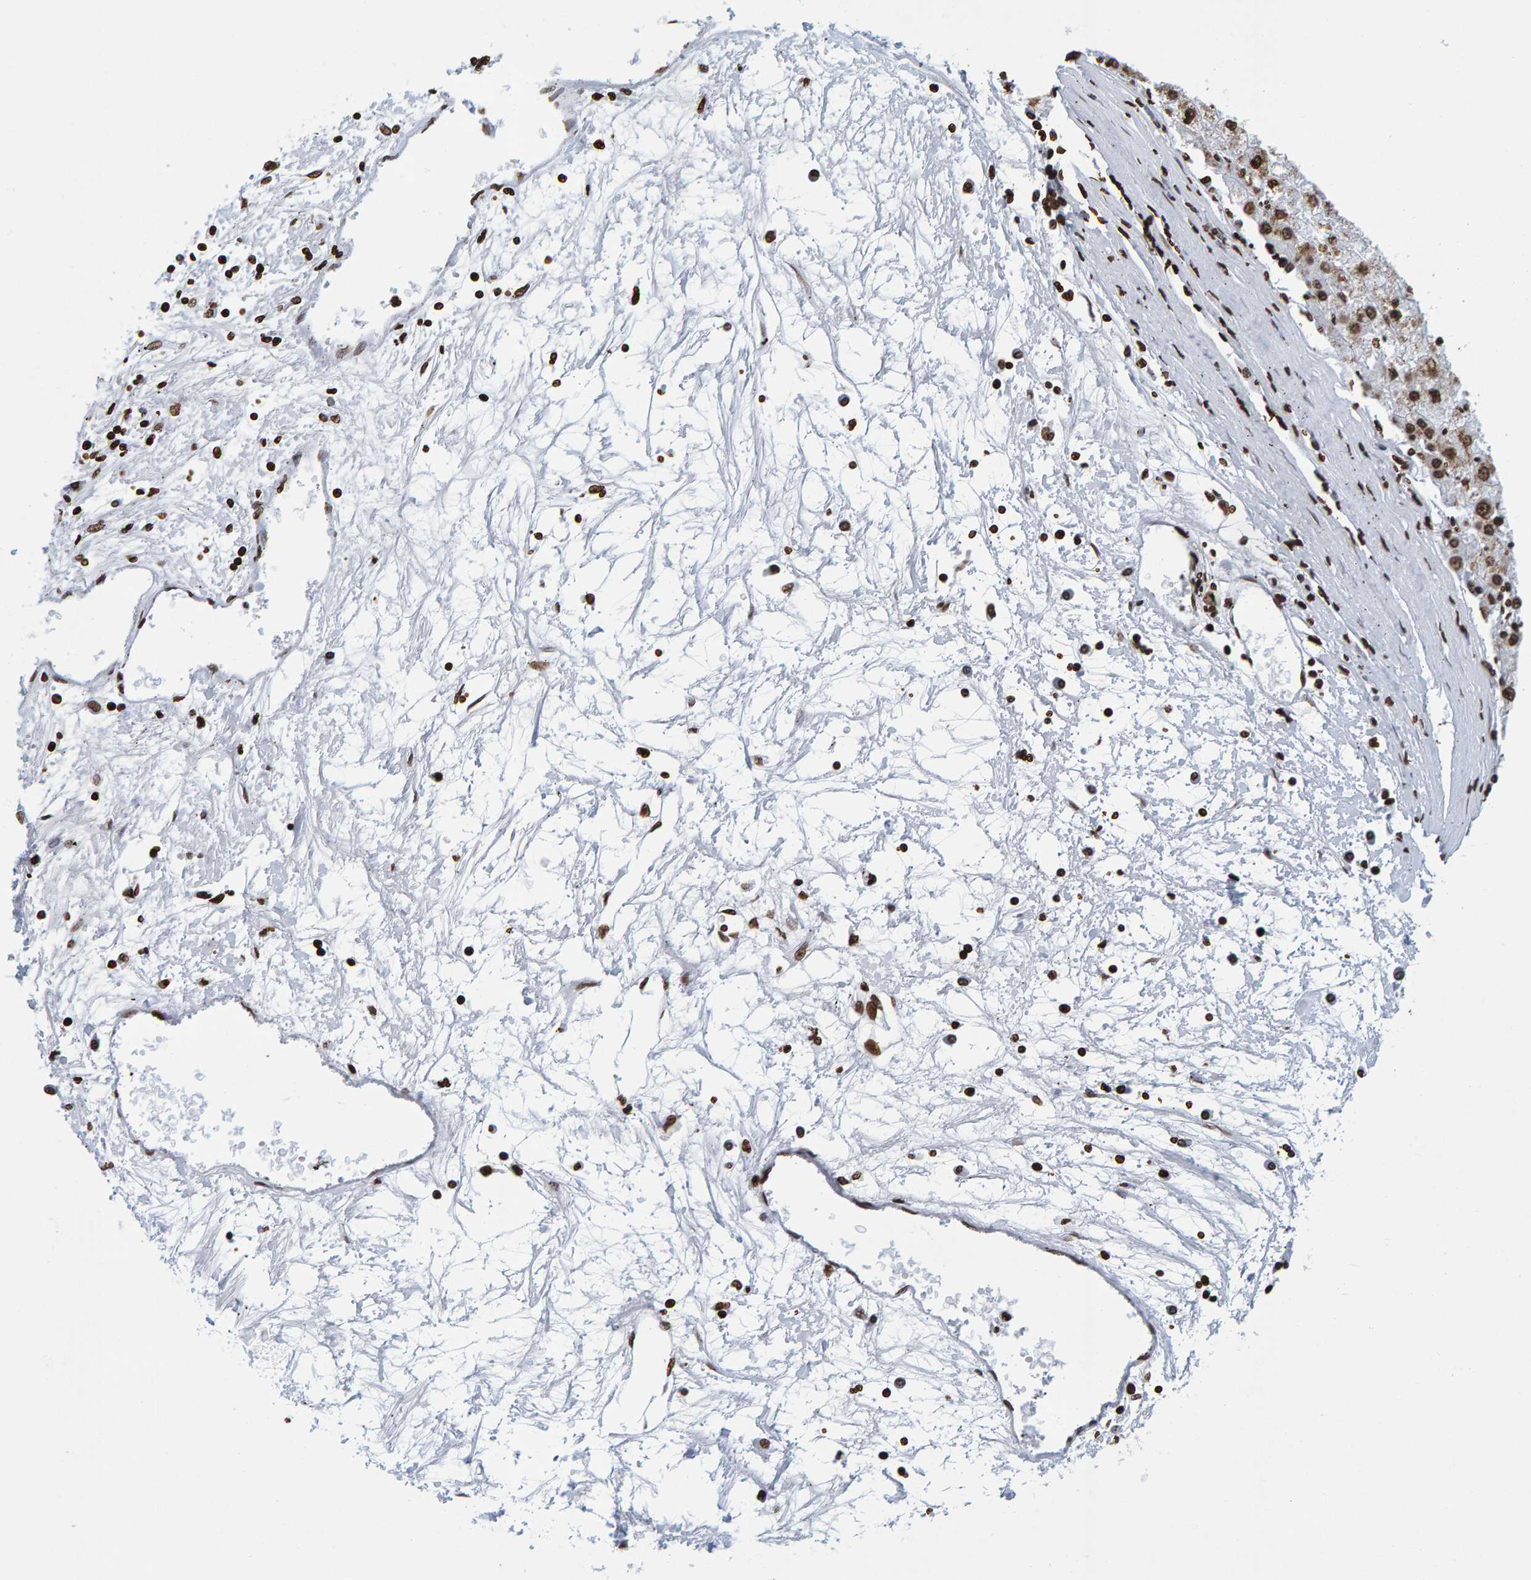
{"staining": {"intensity": "strong", "quantity": ">75%", "location": "nuclear"}, "tissue": "liver cancer", "cell_type": "Tumor cells", "image_type": "cancer", "snomed": [{"axis": "morphology", "description": "Carcinoma, Hepatocellular, NOS"}, {"axis": "topography", "description": "Liver"}], "caption": "Protein expression analysis of human liver cancer reveals strong nuclear staining in about >75% of tumor cells.", "gene": "BRF2", "patient": {"sex": "male", "age": 72}}